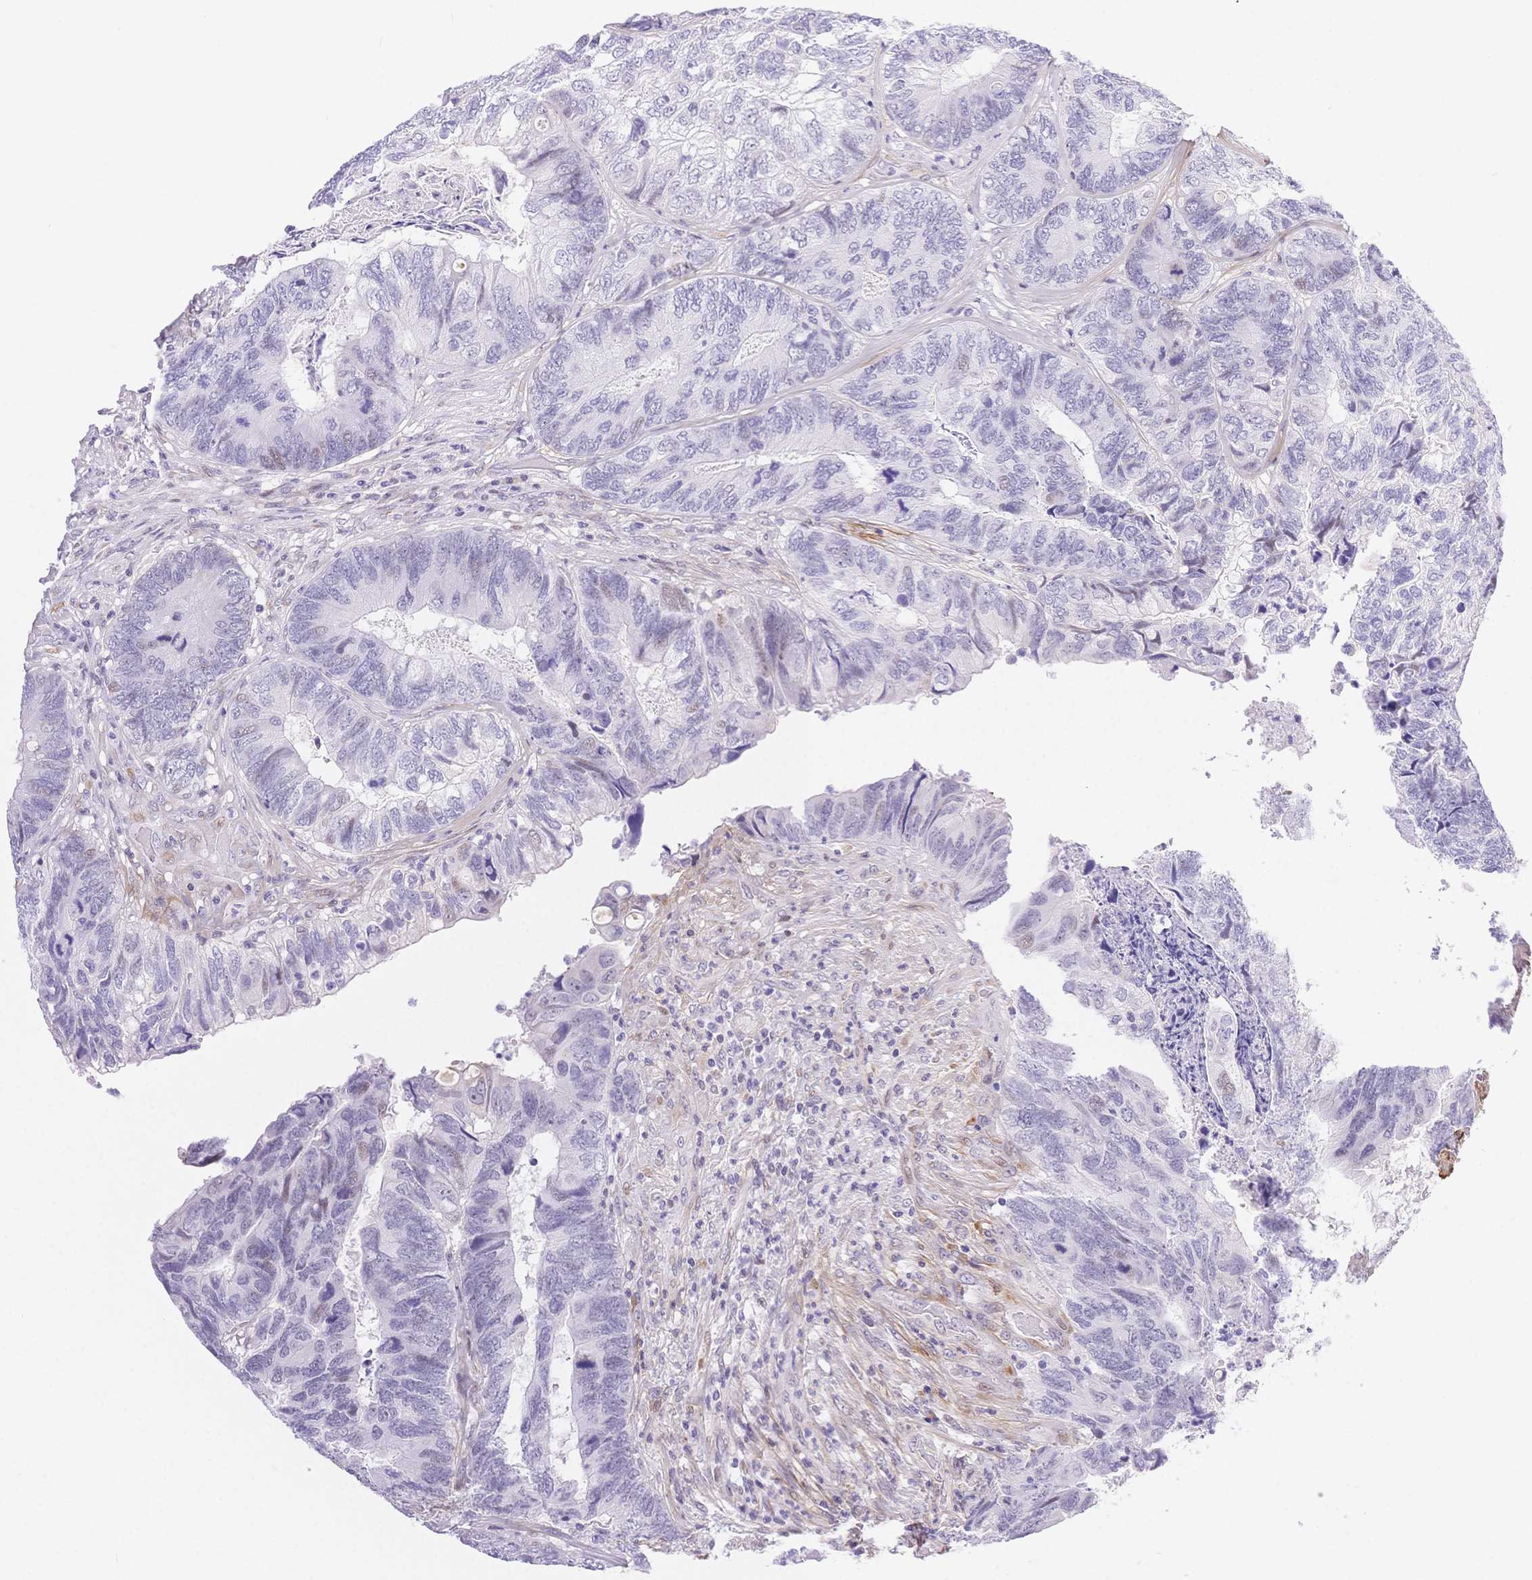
{"staining": {"intensity": "negative", "quantity": "none", "location": "none"}, "tissue": "colorectal cancer", "cell_type": "Tumor cells", "image_type": "cancer", "snomed": [{"axis": "morphology", "description": "Adenocarcinoma, NOS"}, {"axis": "topography", "description": "Colon"}], "caption": "Protein analysis of adenocarcinoma (colorectal) reveals no significant staining in tumor cells.", "gene": "PDZD2", "patient": {"sex": "female", "age": 67}}